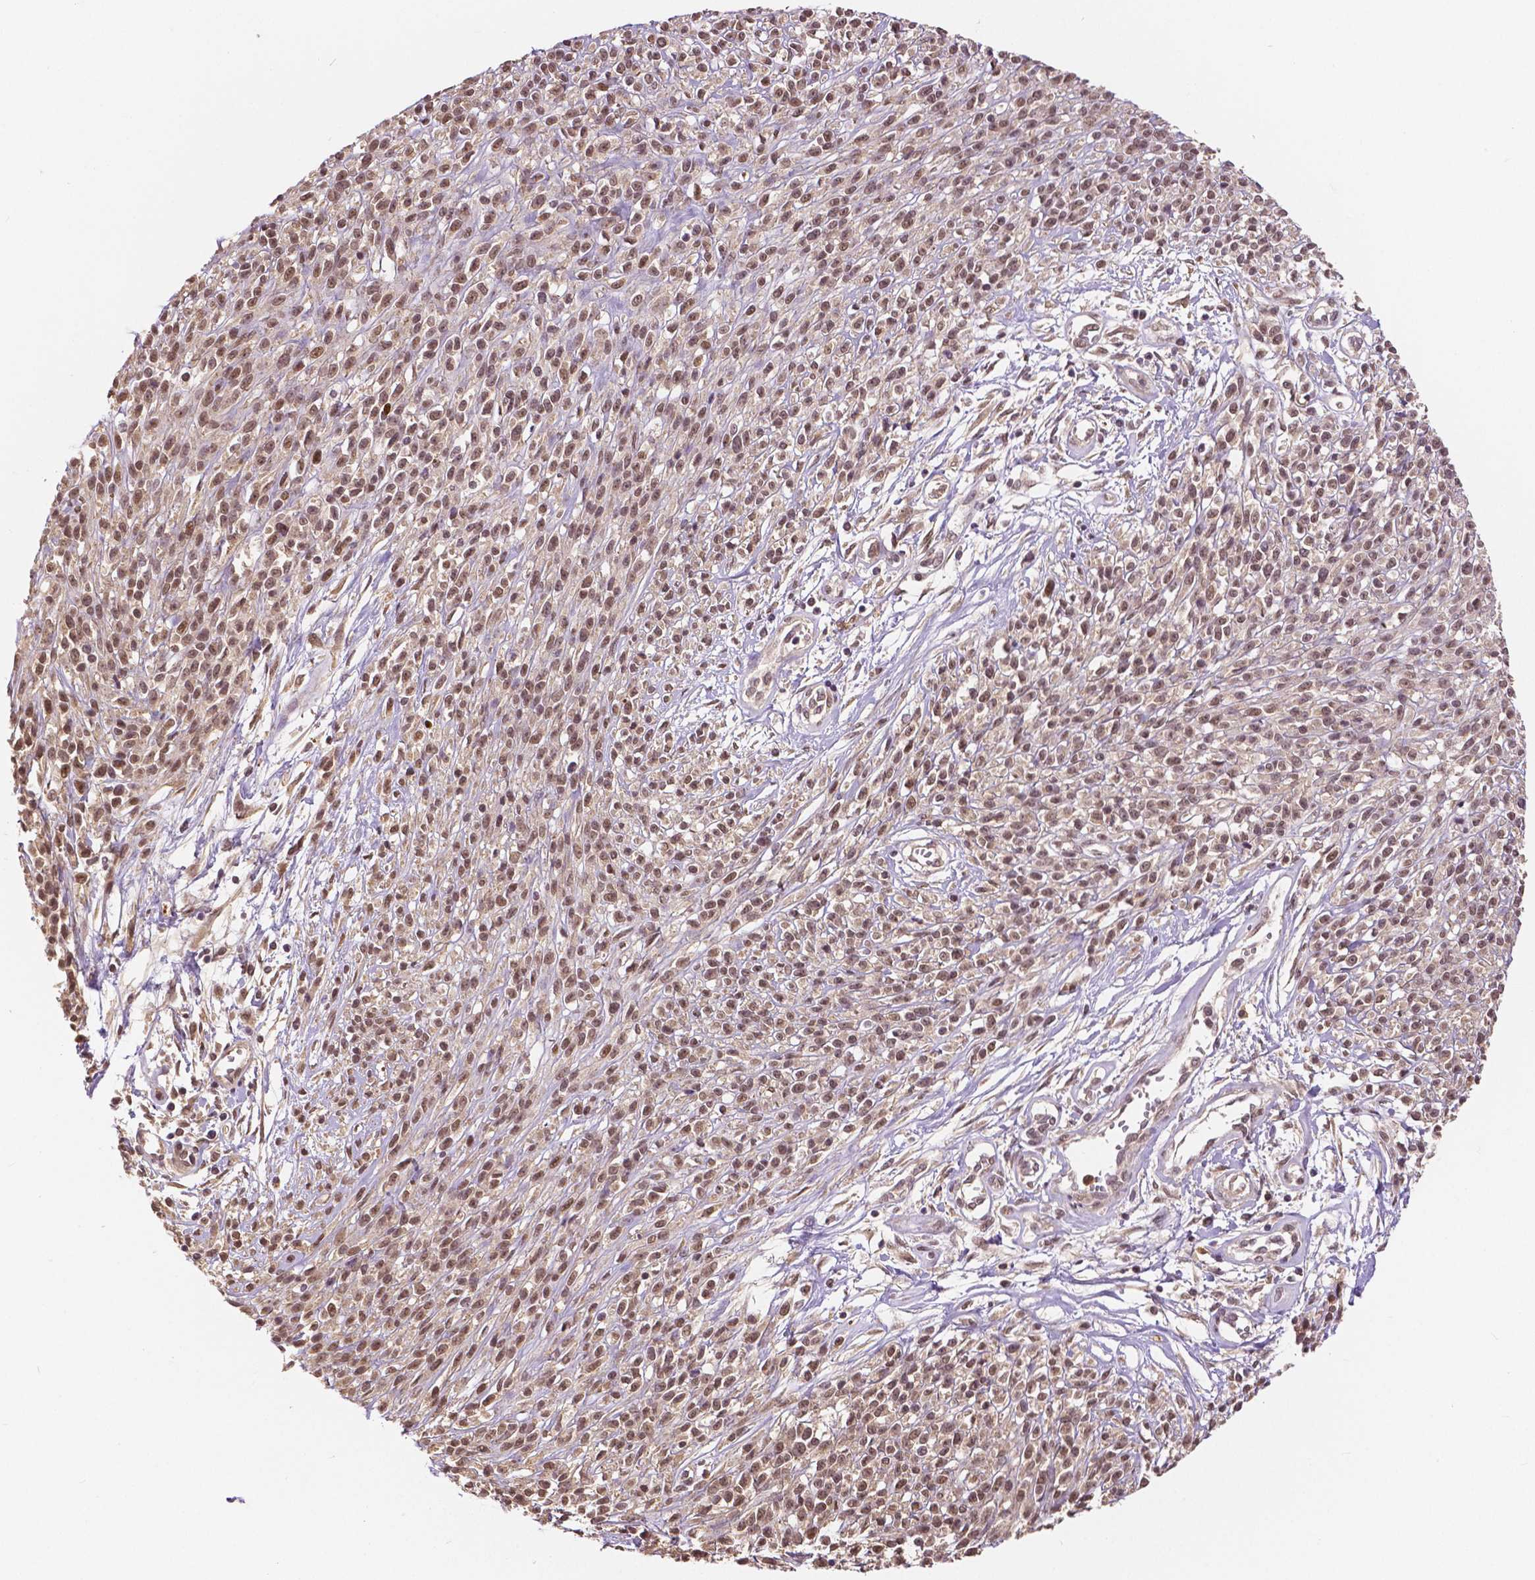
{"staining": {"intensity": "moderate", "quantity": ">75%", "location": "nuclear"}, "tissue": "melanoma", "cell_type": "Tumor cells", "image_type": "cancer", "snomed": [{"axis": "morphology", "description": "Malignant melanoma, NOS"}, {"axis": "topography", "description": "Skin"}, {"axis": "topography", "description": "Skin of trunk"}], "caption": "Immunohistochemistry (IHC) of malignant melanoma reveals medium levels of moderate nuclear positivity in approximately >75% of tumor cells.", "gene": "MAP1LC3B", "patient": {"sex": "male", "age": 74}}